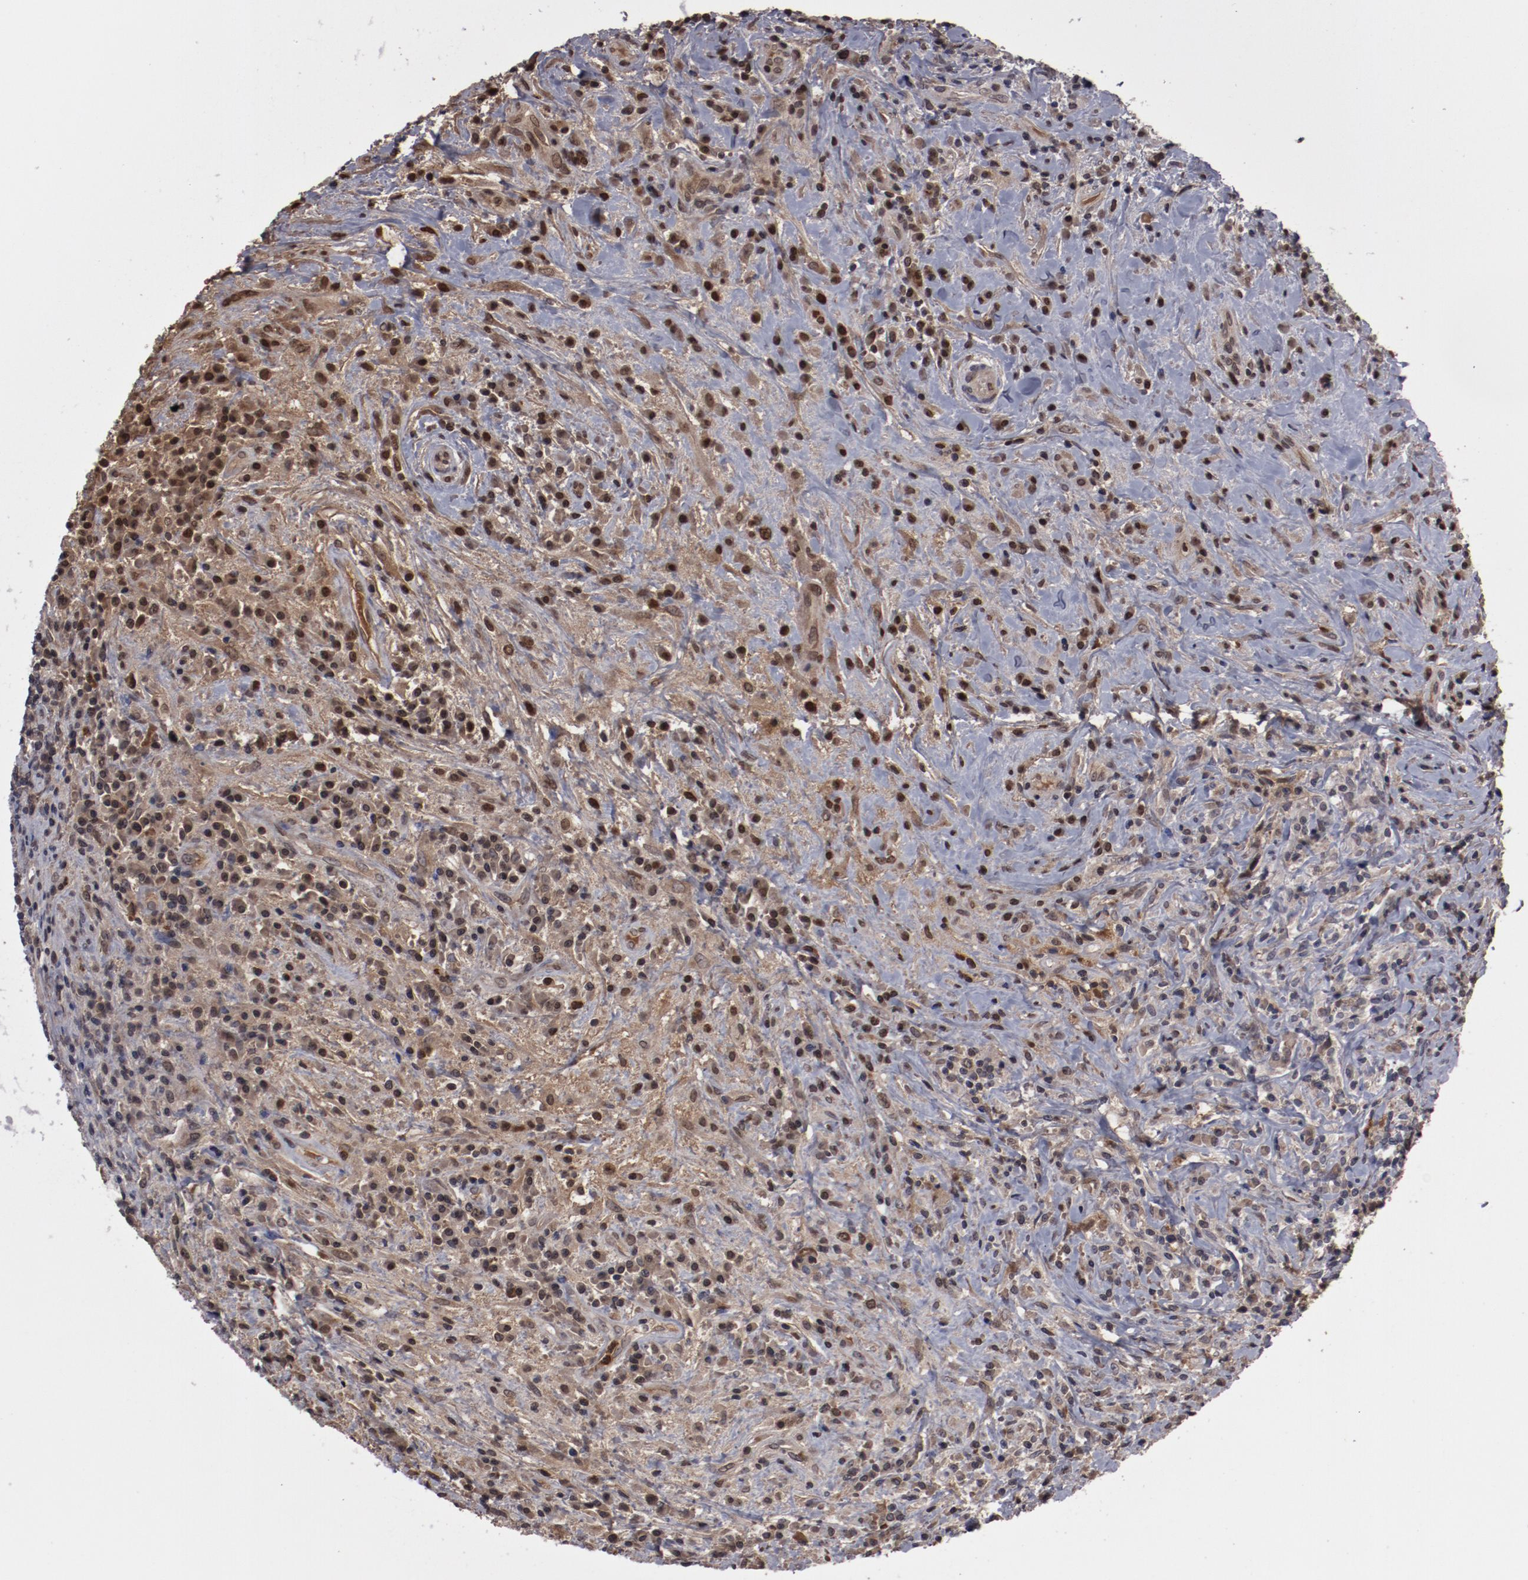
{"staining": {"intensity": "moderate", "quantity": ">75%", "location": "cytoplasmic/membranous,nuclear"}, "tissue": "lymphoma", "cell_type": "Tumor cells", "image_type": "cancer", "snomed": [{"axis": "morphology", "description": "Hodgkin's disease, NOS"}, {"axis": "topography", "description": "Lymph node"}], "caption": "Protein staining of lymphoma tissue shows moderate cytoplasmic/membranous and nuclear expression in approximately >75% of tumor cells.", "gene": "SERPINA7", "patient": {"sex": "female", "age": 25}}